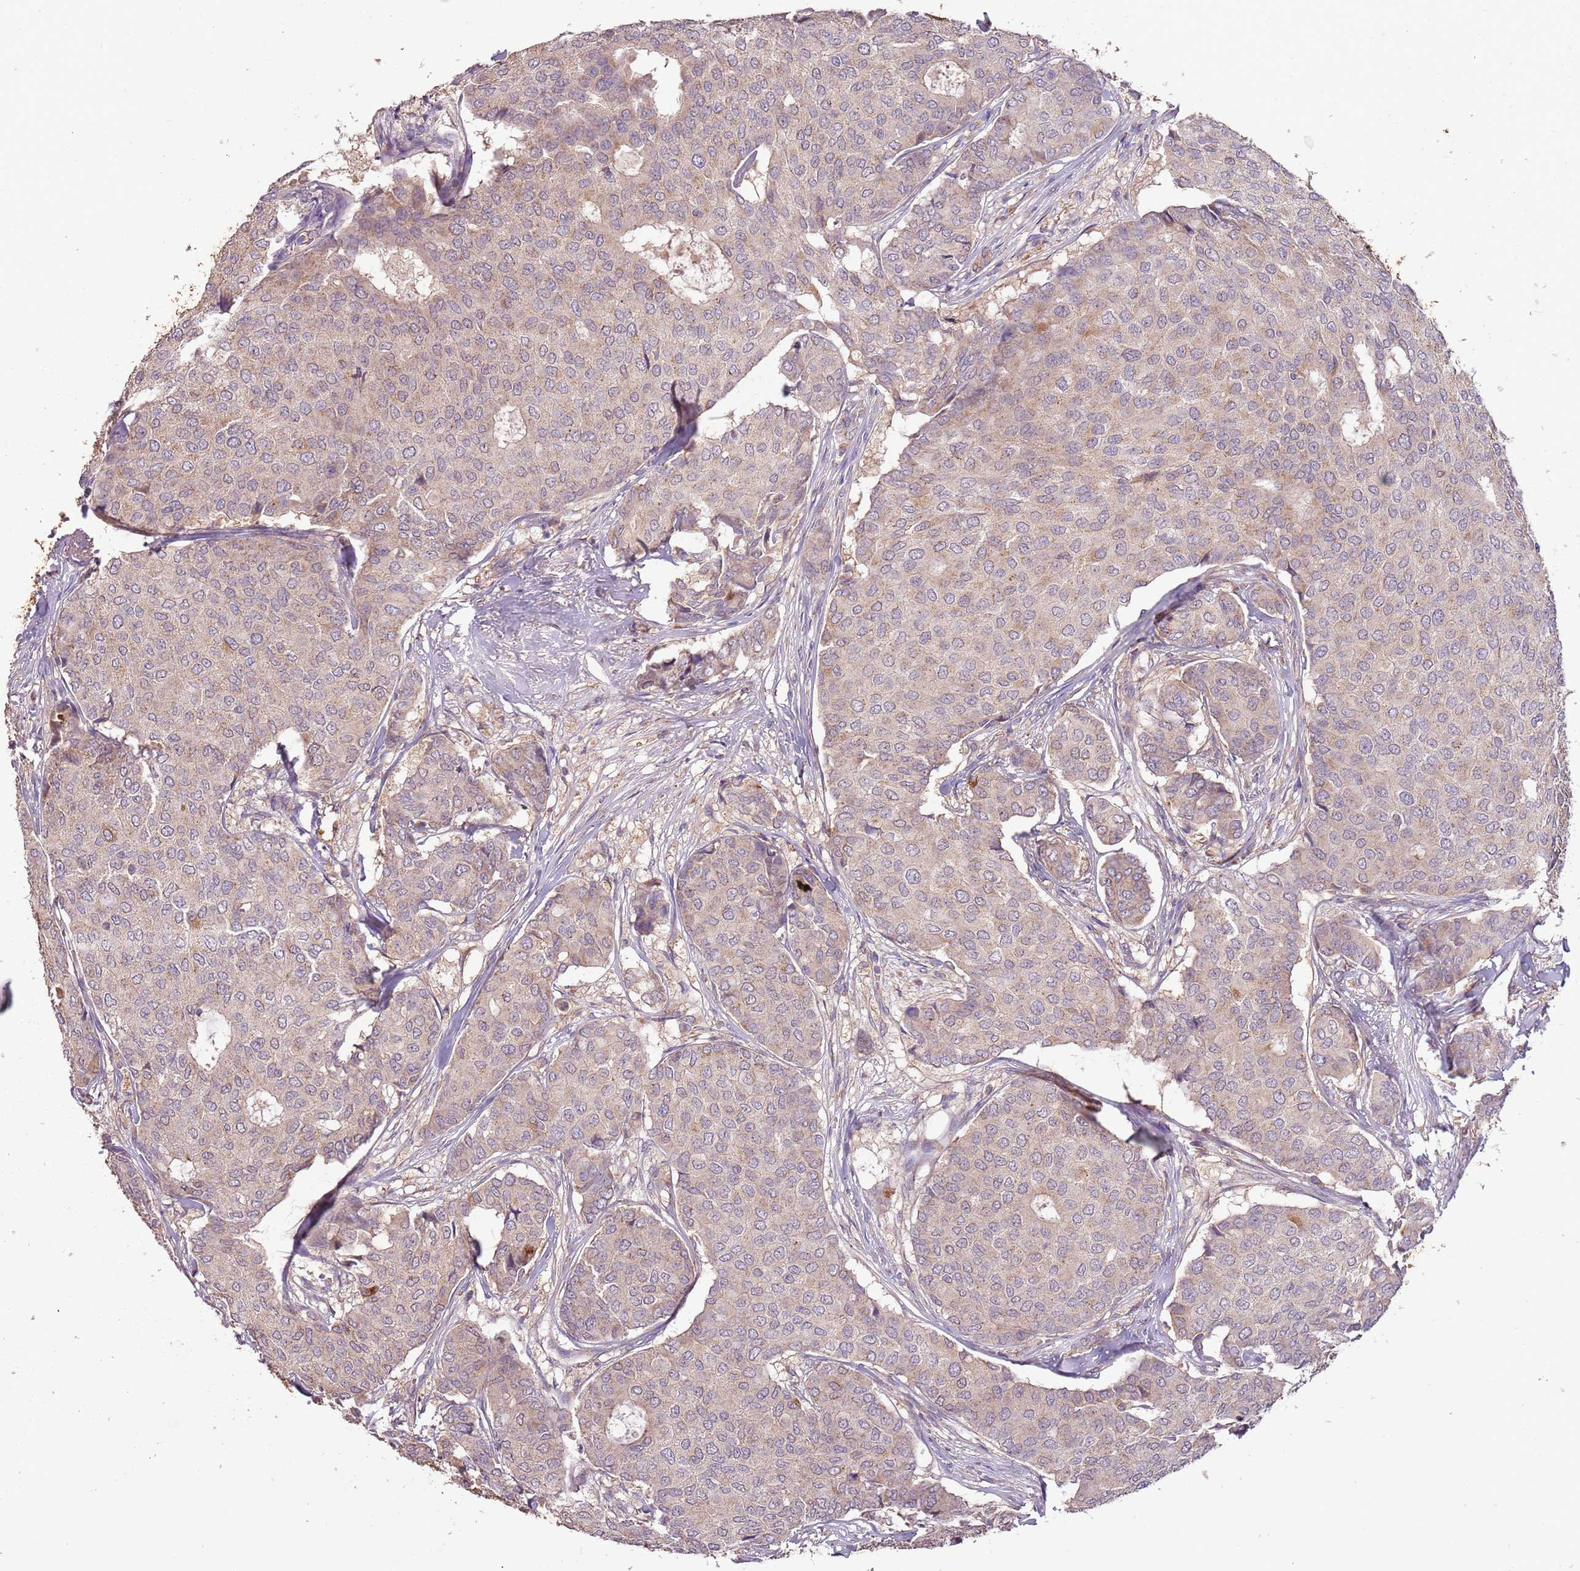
{"staining": {"intensity": "weak", "quantity": "25%-75%", "location": "cytoplasmic/membranous"}, "tissue": "breast cancer", "cell_type": "Tumor cells", "image_type": "cancer", "snomed": [{"axis": "morphology", "description": "Duct carcinoma"}, {"axis": "topography", "description": "Breast"}], "caption": "This micrograph exhibits immunohistochemistry (IHC) staining of breast intraductal carcinoma, with low weak cytoplasmic/membranous expression in about 25%-75% of tumor cells.", "gene": "FECH", "patient": {"sex": "female", "age": 75}}